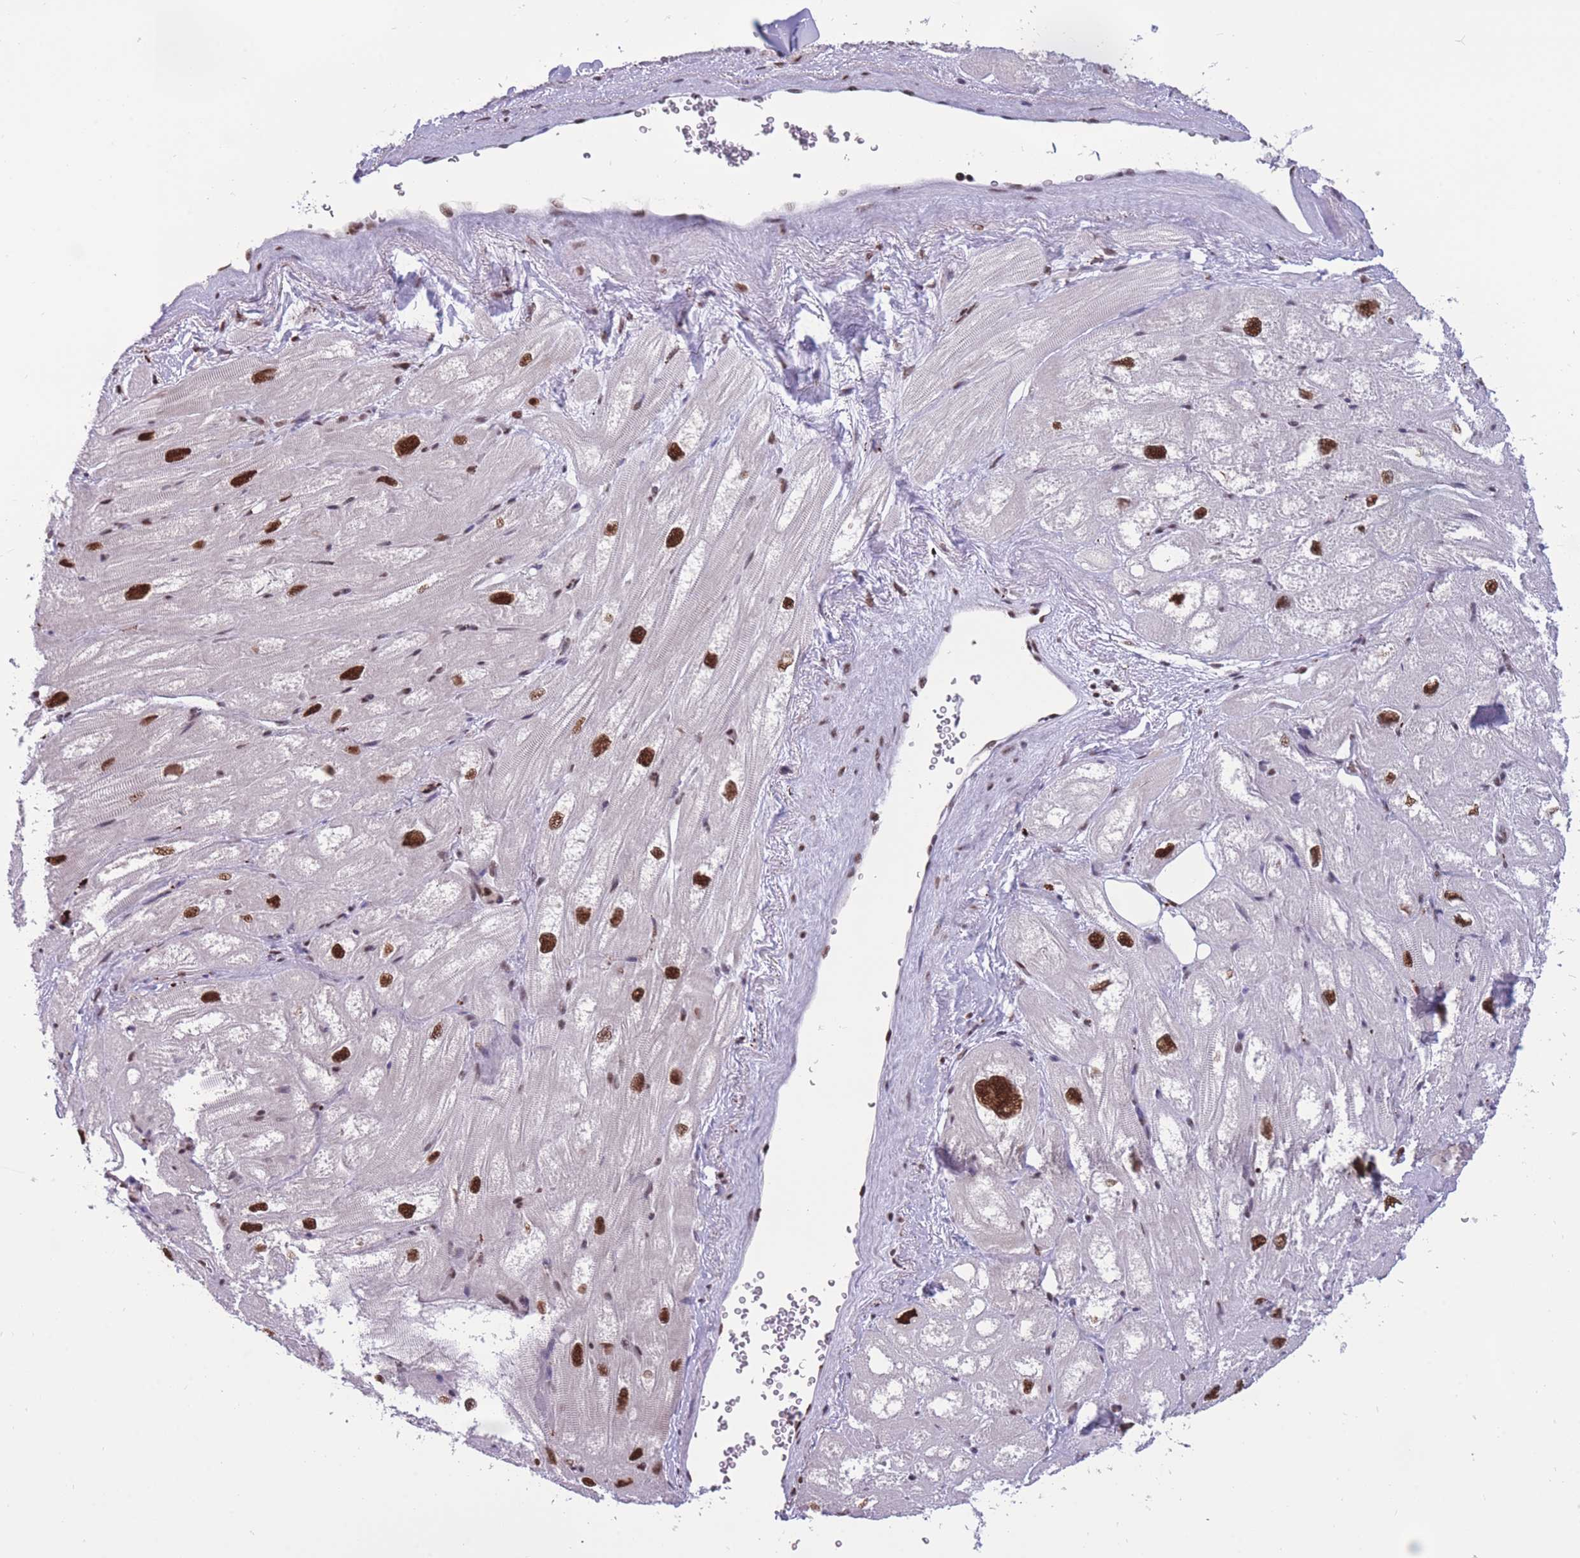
{"staining": {"intensity": "strong", "quantity": ">75%", "location": "nuclear"}, "tissue": "heart muscle", "cell_type": "Cardiomyocytes", "image_type": "normal", "snomed": [{"axis": "morphology", "description": "Normal tissue, NOS"}, {"axis": "topography", "description": "Heart"}], "caption": "High-magnification brightfield microscopy of normal heart muscle stained with DAB (3,3'-diaminobenzidine) (brown) and counterstained with hematoxylin (blue). cardiomyocytes exhibit strong nuclear positivity is present in about>75% of cells. The protein is stained brown, and the nuclei are stained in blue (DAB IHC with brightfield microscopy, high magnification).", "gene": "PRPF19", "patient": {"sex": "male", "age": 50}}